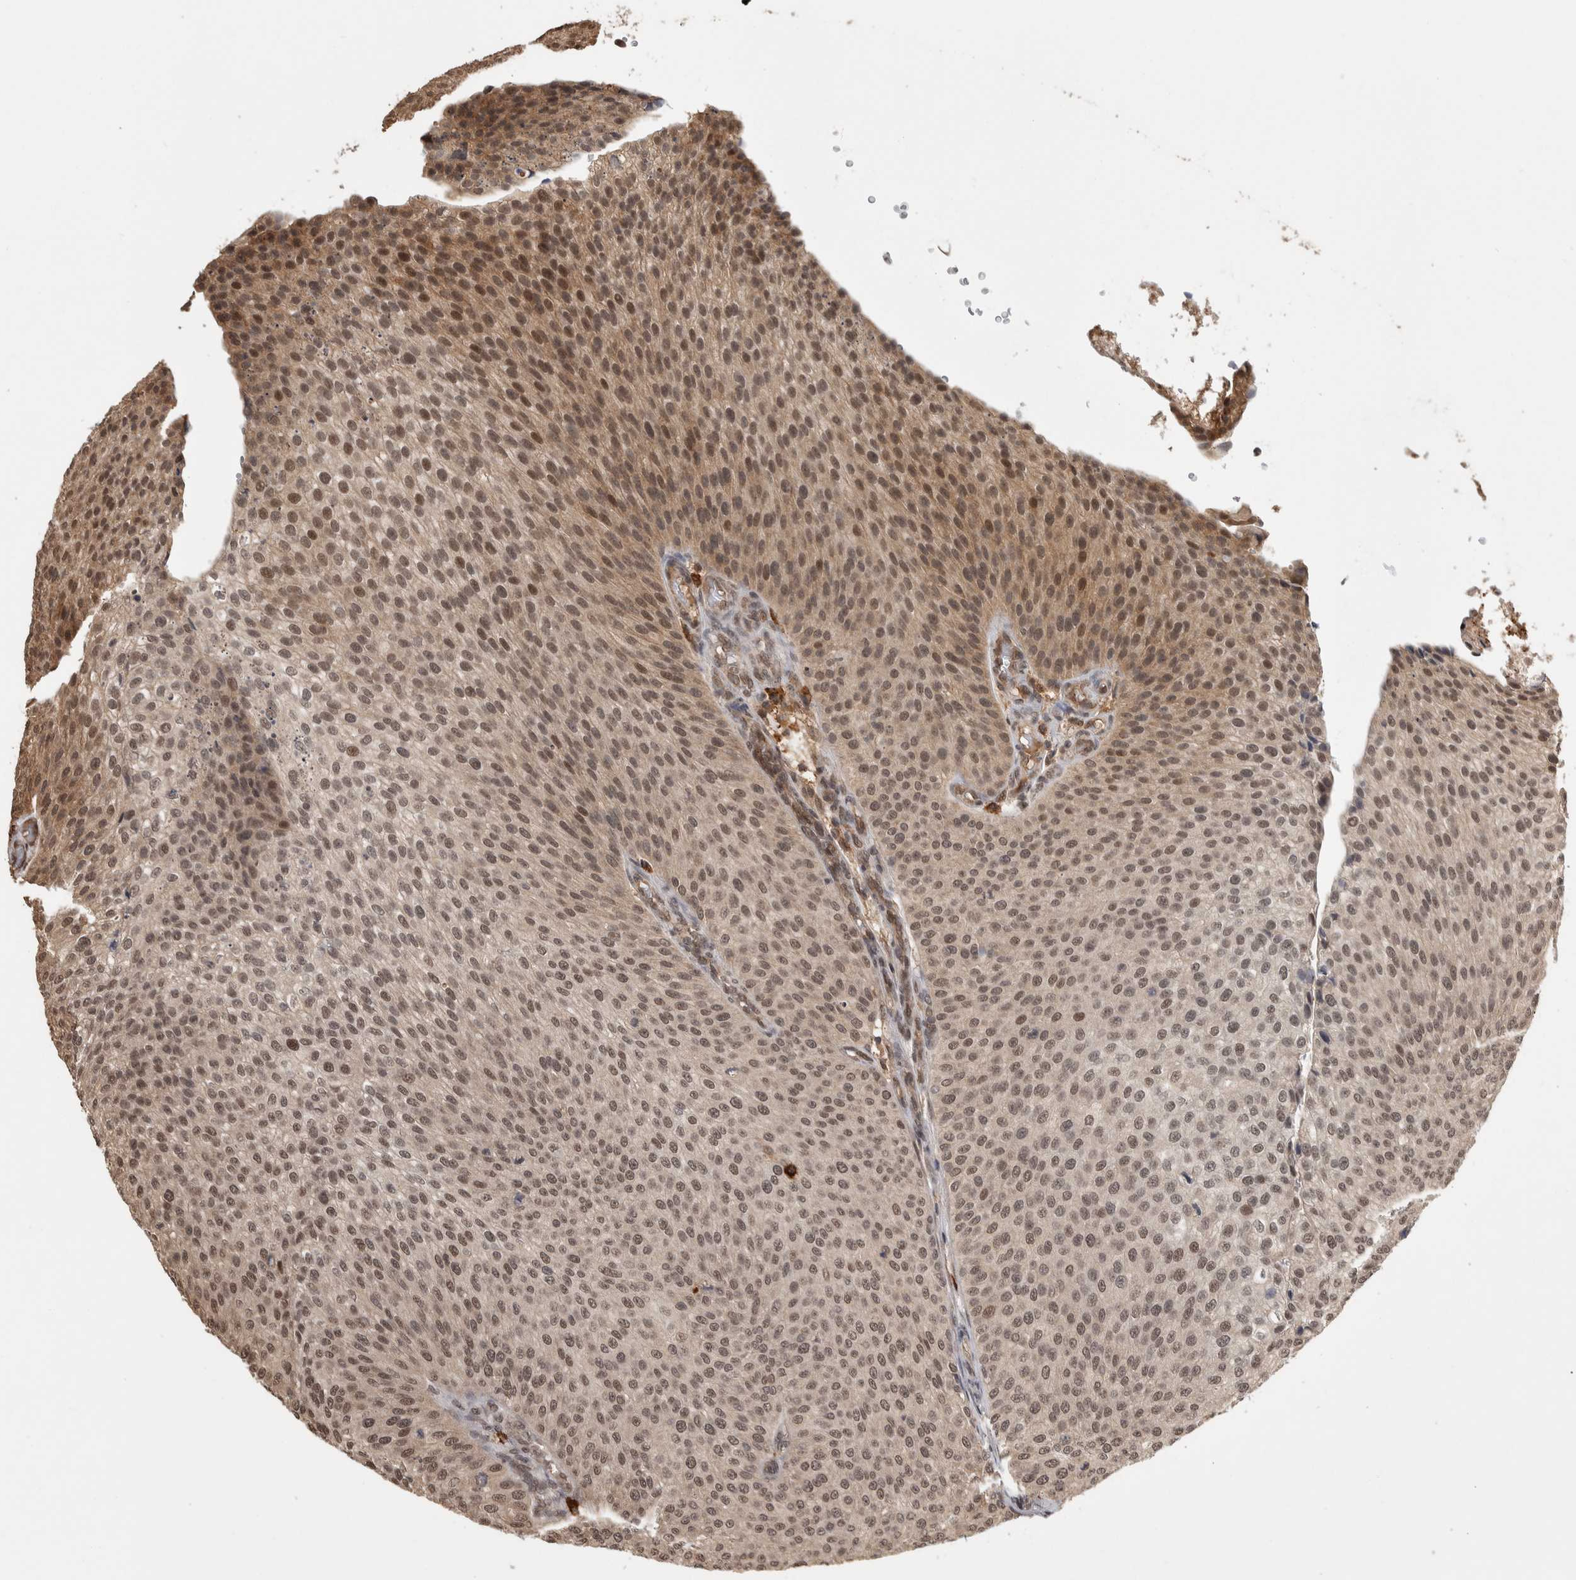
{"staining": {"intensity": "moderate", "quantity": ">75%", "location": "cytoplasmic/membranous,nuclear"}, "tissue": "urothelial cancer", "cell_type": "Tumor cells", "image_type": "cancer", "snomed": [{"axis": "morphology", "description": "Urothelial carcinoma, Low grade"}, {"axis": "topography", "description": "Smooth muscle"}, {"axis": "topography", "description": "Urinary bladder"}], "caption": "IHC of urothelial cancer reveals medium levels of moderate cytoplasmic/membranous and nuclear staining in about >75% of tumor cells.", "gene": "ZNF592", "patient": {"sex": "male", "age": 60}}